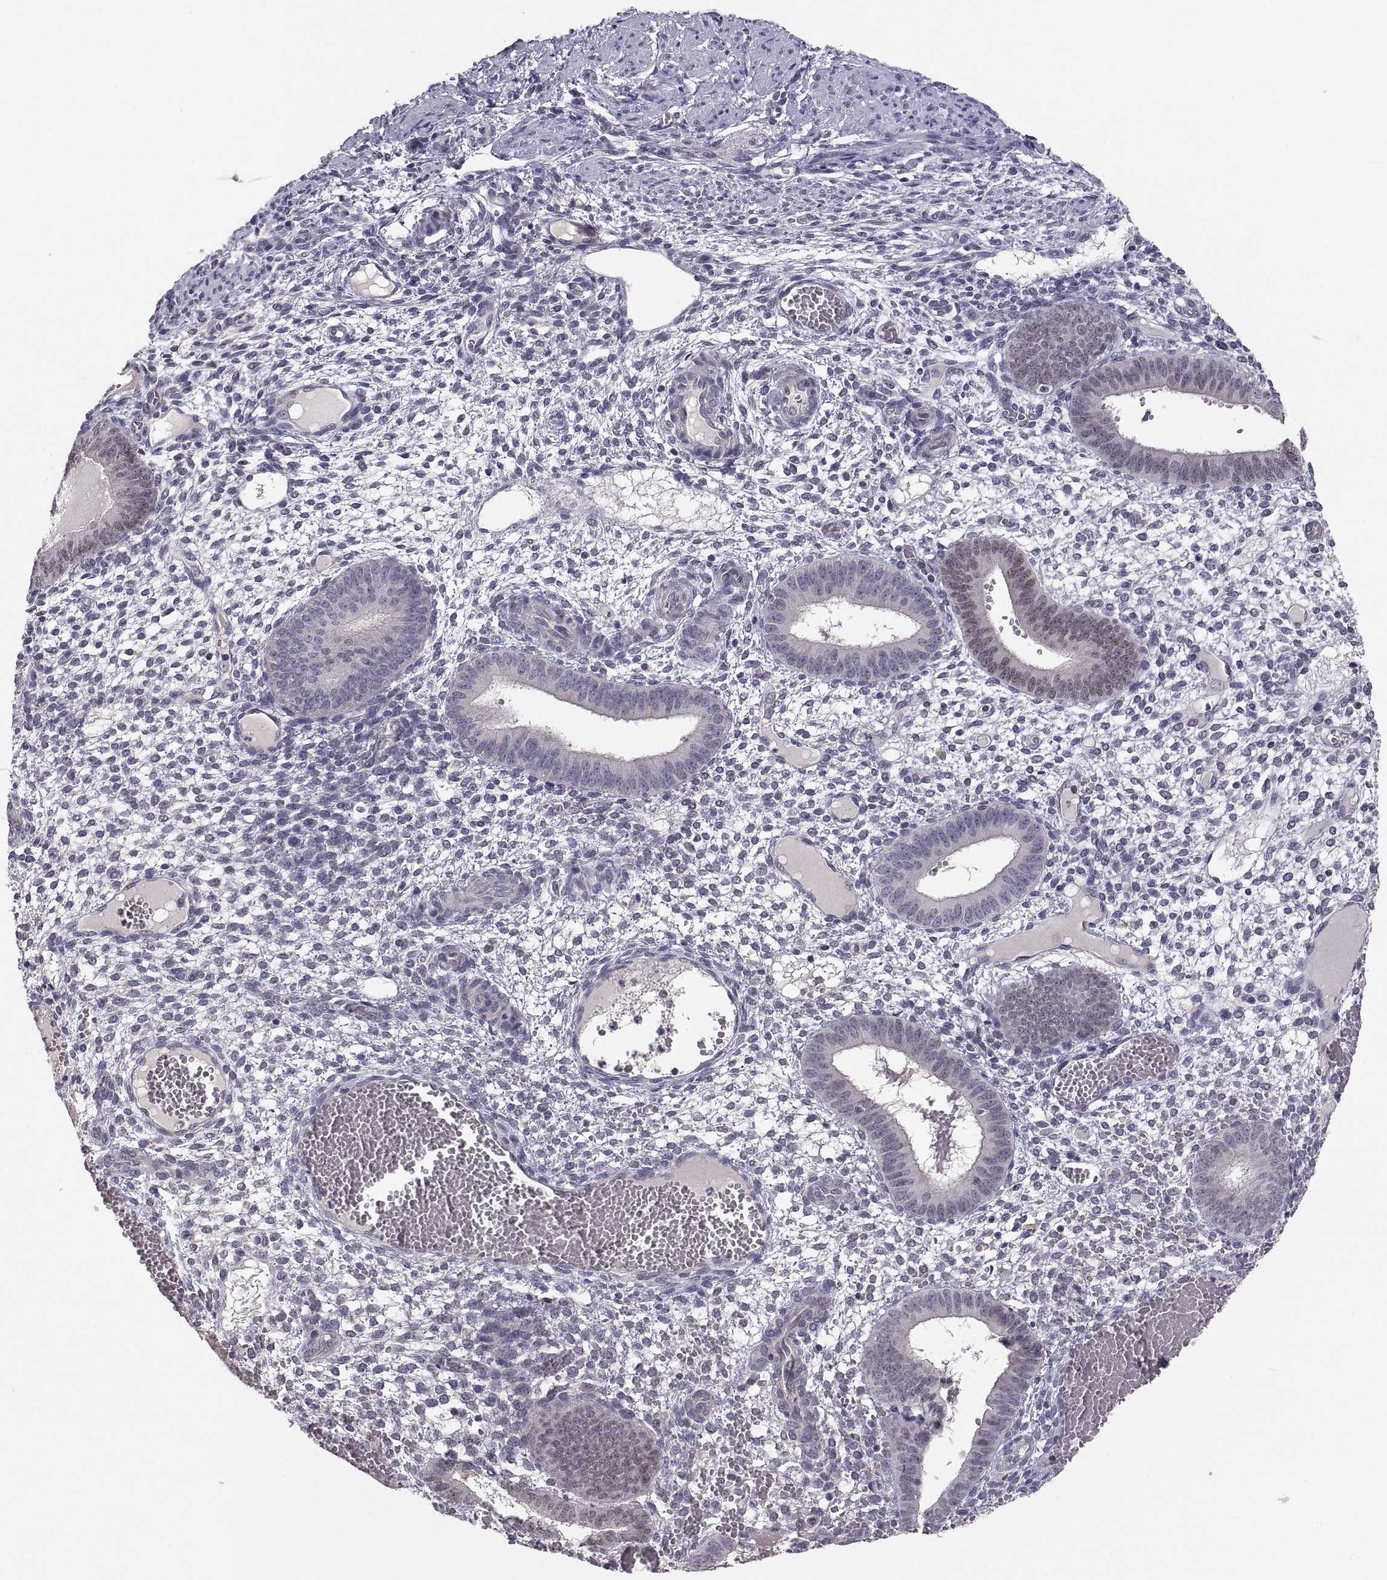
{"staining": {"intensity": "negative", "quantity": "none", "location": "none"}, "tissue": "endometrium", "cell_type": "Cells in endometrial stroma", "image_type": "normal", "snomed": [{"axis": "morphology", "description": "Normal tissue, NOS"}, {"axis": "topography", "description": "Endometrium"}], "caption": "There is no significant positivity in cells in endometrial stroma of endometrium. (DAB immunohistochemistry visualized using brightfield microscopy, high magnification).", "gene": "PAX2", "patient": {"sex": "female", "age": 42}}